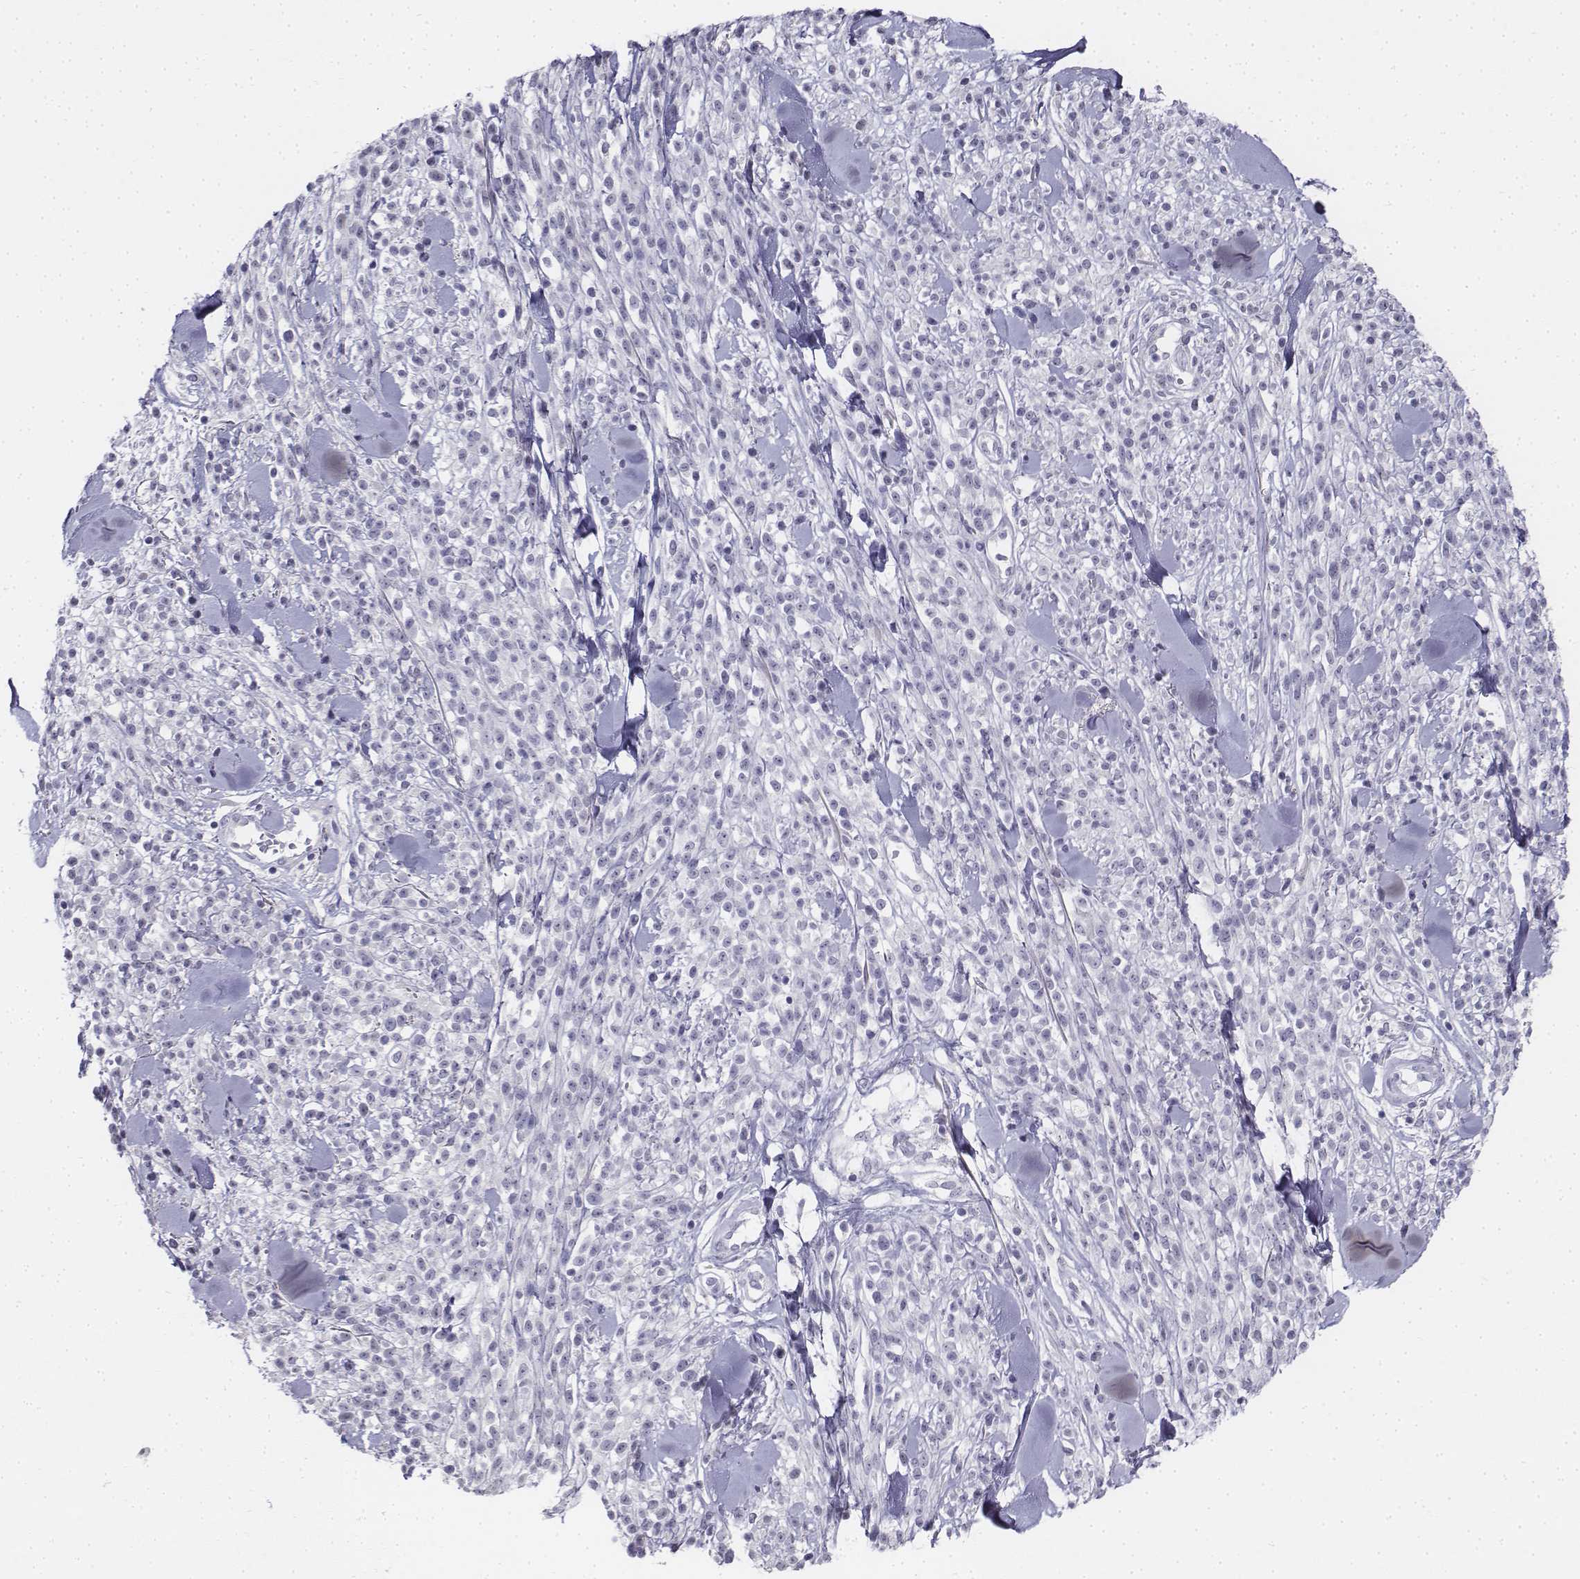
{"staining": {"intensity": "negative", "quantity": "none", "location": "none"}, "tissue": "melanoma", "cell_type": "Tumor cells", "image_type": "cancer", "snomed": [{"axis": "morphology", "description": "Malignant melanoma, NOS"}, {"axis": "topography", "description": "Skin"}, {"axis": "topography", "description": "Skin of trunk"}], "caption": "An image of human malignant melanoma is negative for staining in tumor cells. (DAB (3,3'-diaminobenzidine) immunohistochemistry (IHC) visualized using brightfield microscopy, high magnification).", "gene": "PENK", "patient": {"sex": "male", "age": 74}}